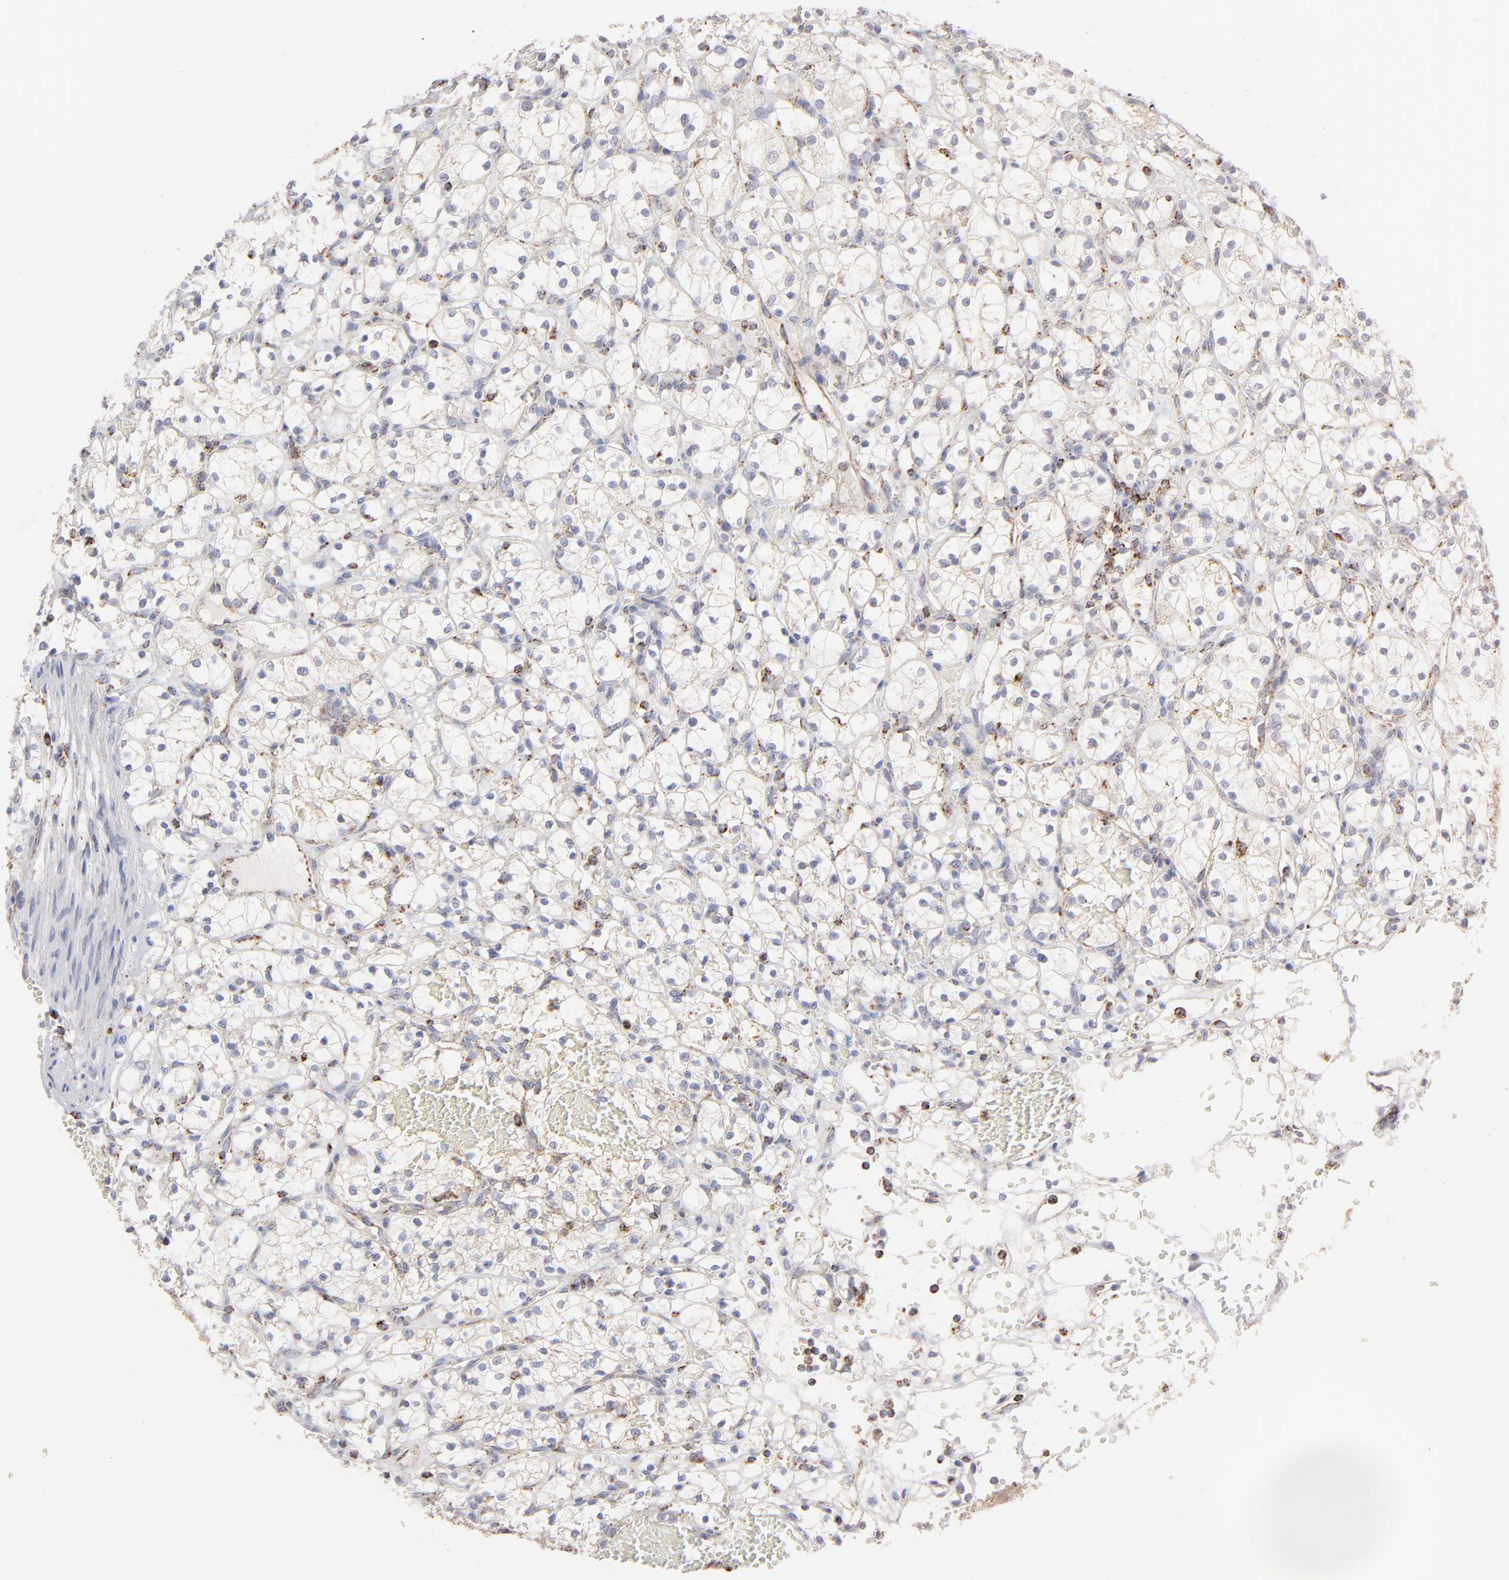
{"staining": {"intensity": "moderate", "quantity": "25%-75%", "location": "cytoplasmic/membranous"}, "tissue": "renal cancer", "cell_type": "Tumor cells", "image_type": "cancer", "snomed": [{"axis": "morphology", "description": "Adenocarcinoma, NOS"}, {"axis": "topography", "description": "Kidney"}], "caption": "Protein expression analysis of human adenocarcinoma (renal) reveals moderate cytoplasmic/membranous positivity in about 25%-75% of tumor cells.", "gene": "ASB3", "patient": {"sex": "female", "age": 60}}